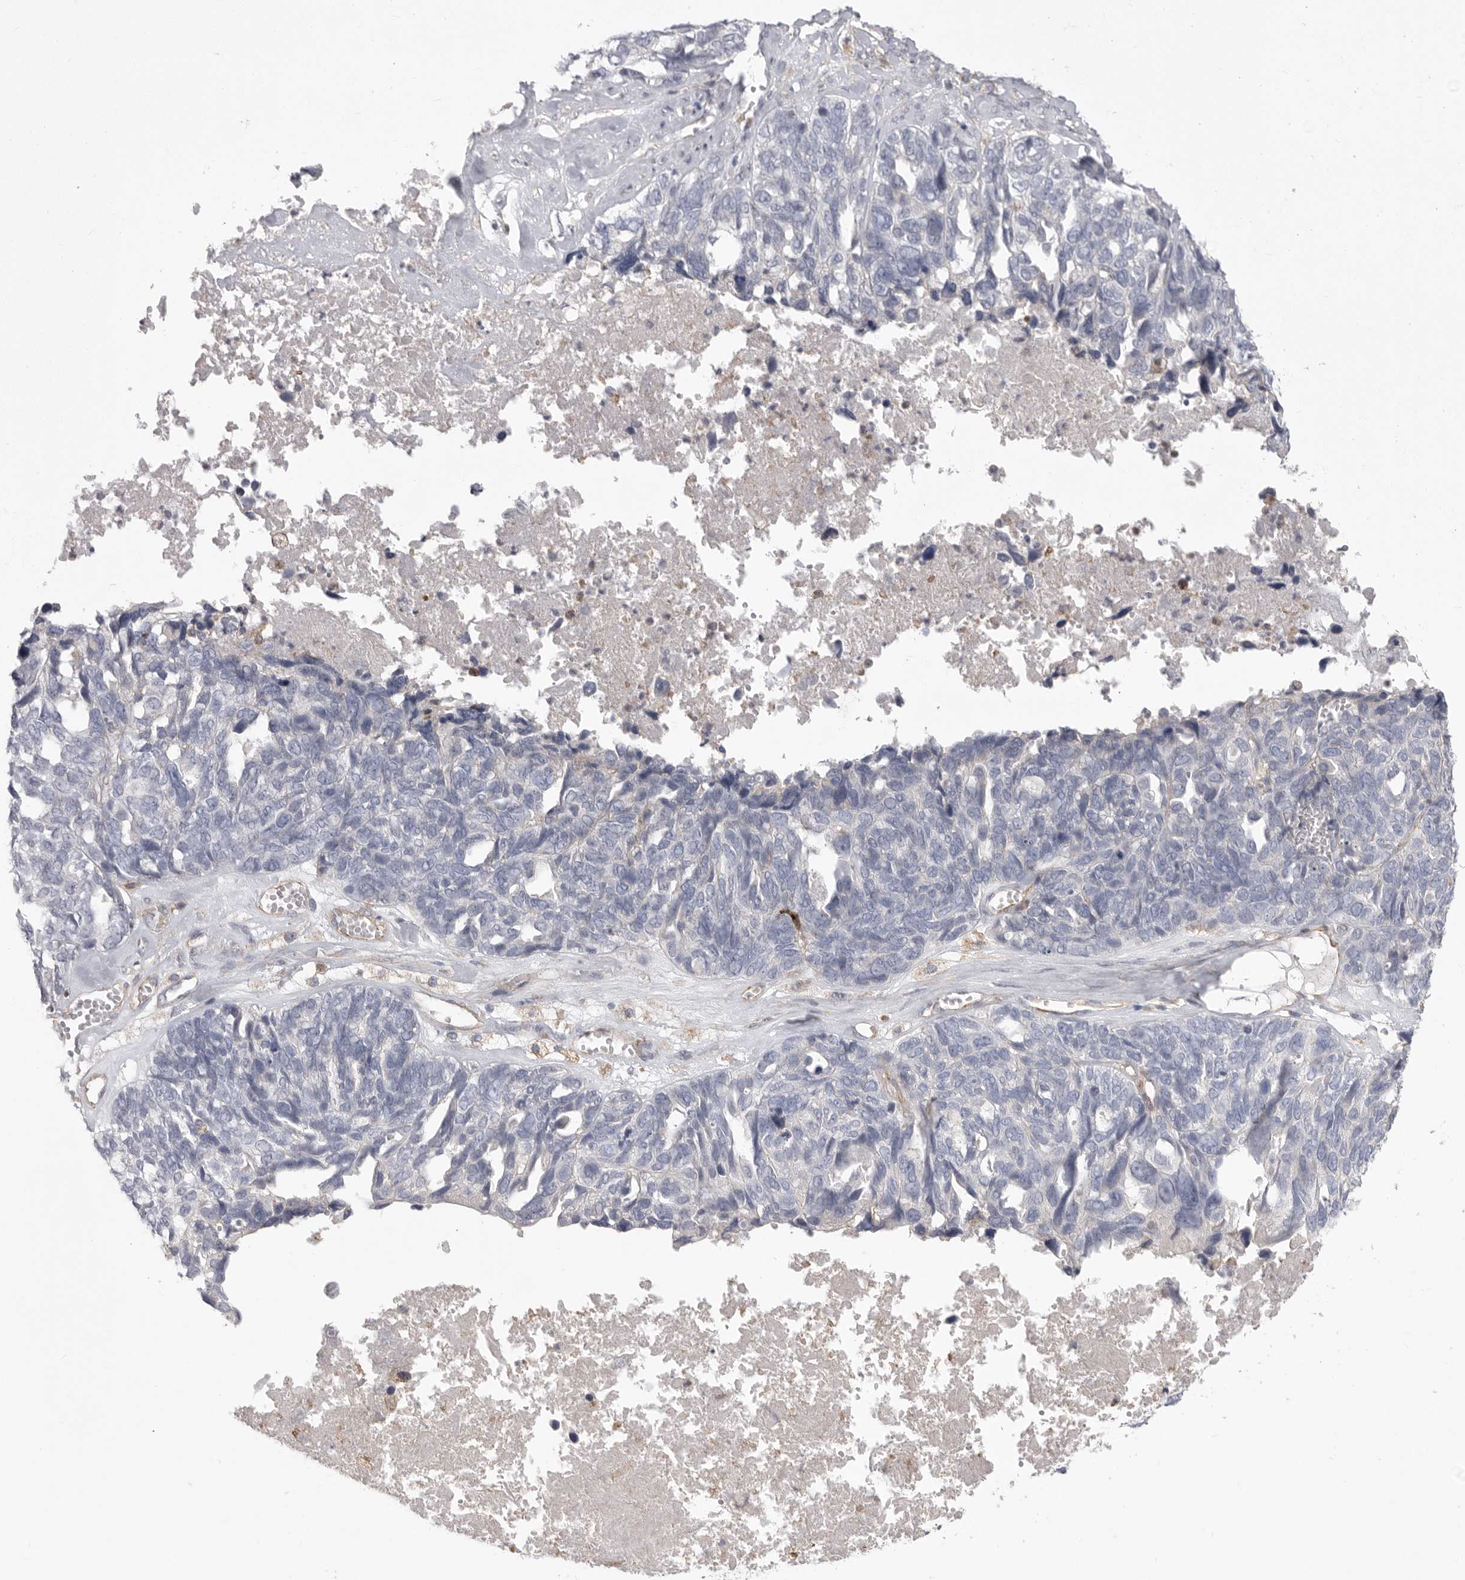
{"staining": {"intensity": "negative", "quantity": "none", "location": "none"}, "tissue": "ovarian cancer", "cell_type": "Tumor cells", "image_type": "cancer", "snomed": [{"axis": "morphology", "description": "Cystadenocarcinoma, serous, NOS"}, {"axis": "topography", "description": "Ovary"}], "caption": "Tumor cells show no significant protein staining in ovarian cancer (serous cystadenocarcinoma). (DAB (3,3'-diaminobenzidine) immunohistochemistry with hematoxylin counter stain).", "gene": "SIGLEC10", "patient": {"sex": "female", "age": 79}}